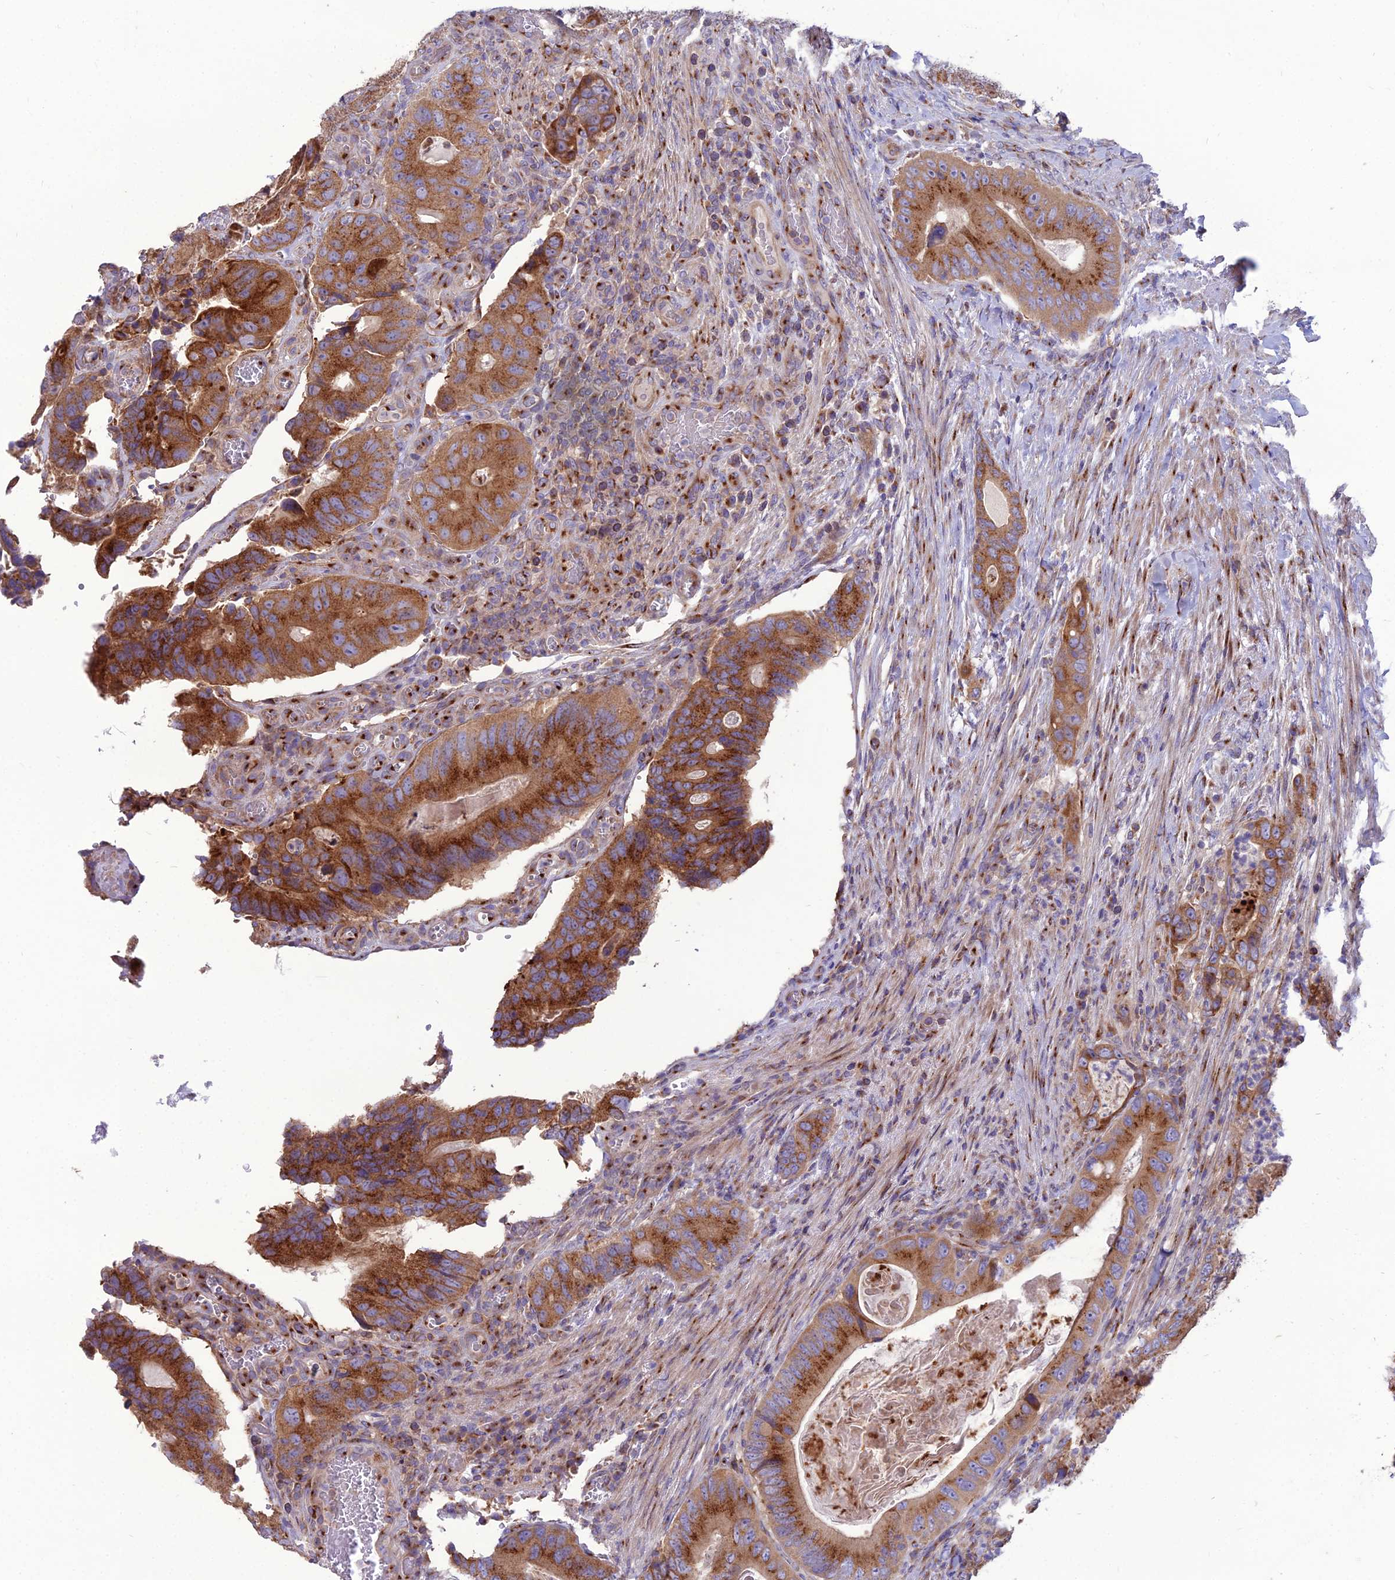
{"staining": {"intensity": "strong", "quantity": ">75%", "location": "cytoplasmic/membranous"}, "tissue": "colorectal cancer", "cell_type": "Tumor cells", "image_type": "cancer", "snomed": [{"axis": "morphology", "description": "Adenocarcinoma, NOS"}, {"axis": "topography", "description": "Colon"}], "caption": "Approximately >75% of tumor cells in human adenocarcinoma (colorectal) demonstrate strong cytoplasmic/membranous protein expression as visualized by brown immunohistochemical staining.", "gene": "SPRYD7", "patient": {"sex": "male", "age": 84}}